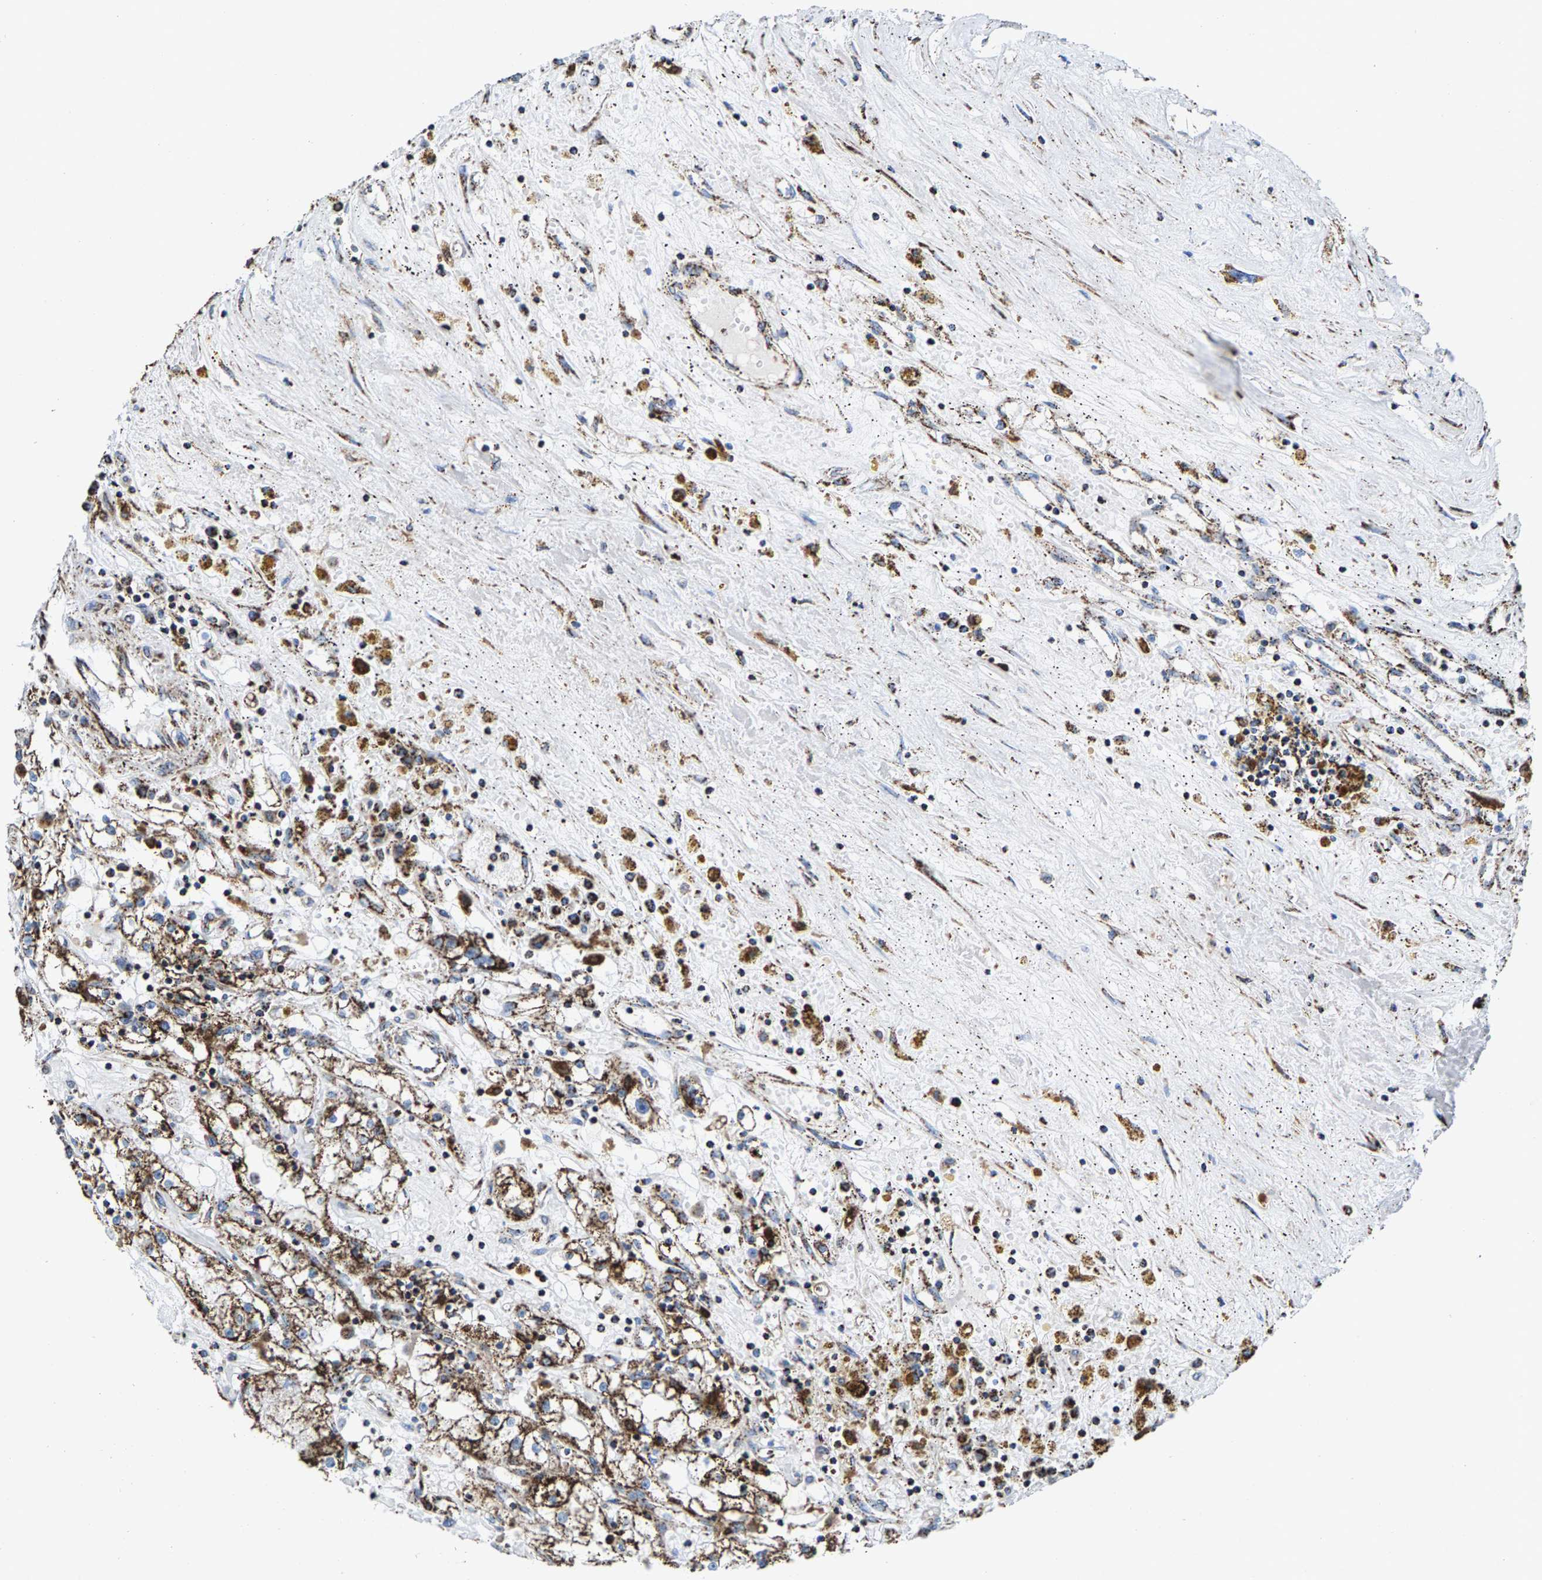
{"staining": {"intensity": "moderate", "quantity": ">75%", "location": "cytoplasmic/membranous"}, "tissue": "renal cancer", "cell_type": "Tumor cells", "image_type": "cancer", "snomed": [{"axis": "morphology", "description": "Adenocarcinoma, NOS"}, {"axis": "topography", "description": "Kidney"}], "caption": "Immunohistochemical staining of renal adenocarcinoma exhibits medium levels of moderate cytoplasmic/membranous protein staining in about >75% of tumor cells. (Stains: DAB (3,3'-diaminobenzidine) in brown, nuclei in blue, Microscopy: brightfield microscopy at high magnification).", "gene": "ECHS1", "patient": {"sex": "male", "age": 56}}